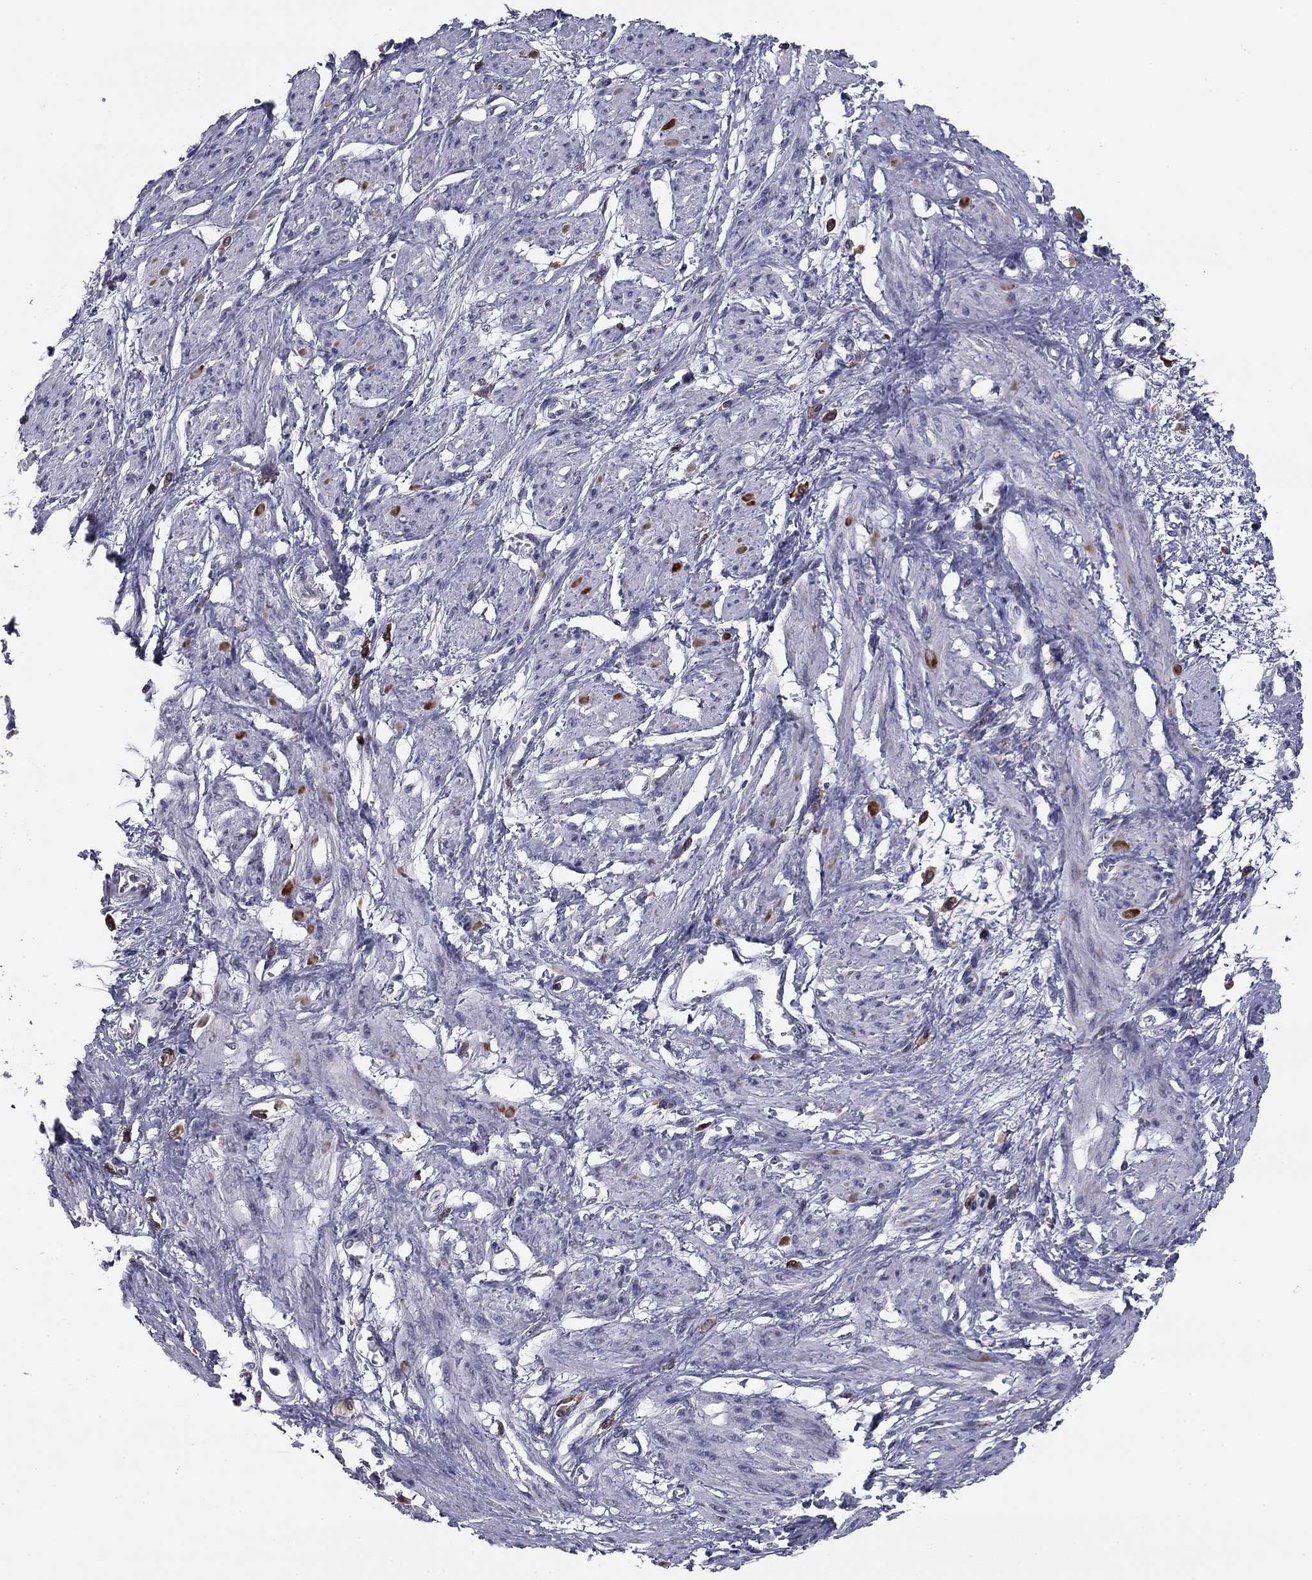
{"staining": {"intensity": "negative", "quantity": "none", "location": "none"}, "tissue": "smooth muscle", "cell_type": "Smooth muscle cells", "image_type": "normal", "snomed": [{"axis": "morphology", "description": "Normal tissue, NOS"}, {"axis": "topography", "description": "Smooth muscle"}, {"axis": "topography", "description": "Uterus"}], "caption": "An immunohistochemistry histopathology image of benign smooth muscle is shown. There is no staining in smooth muscle cells of smooth muscle.", "gene": "PLCB2", "patient": {"sex": "female", "age": 39}}